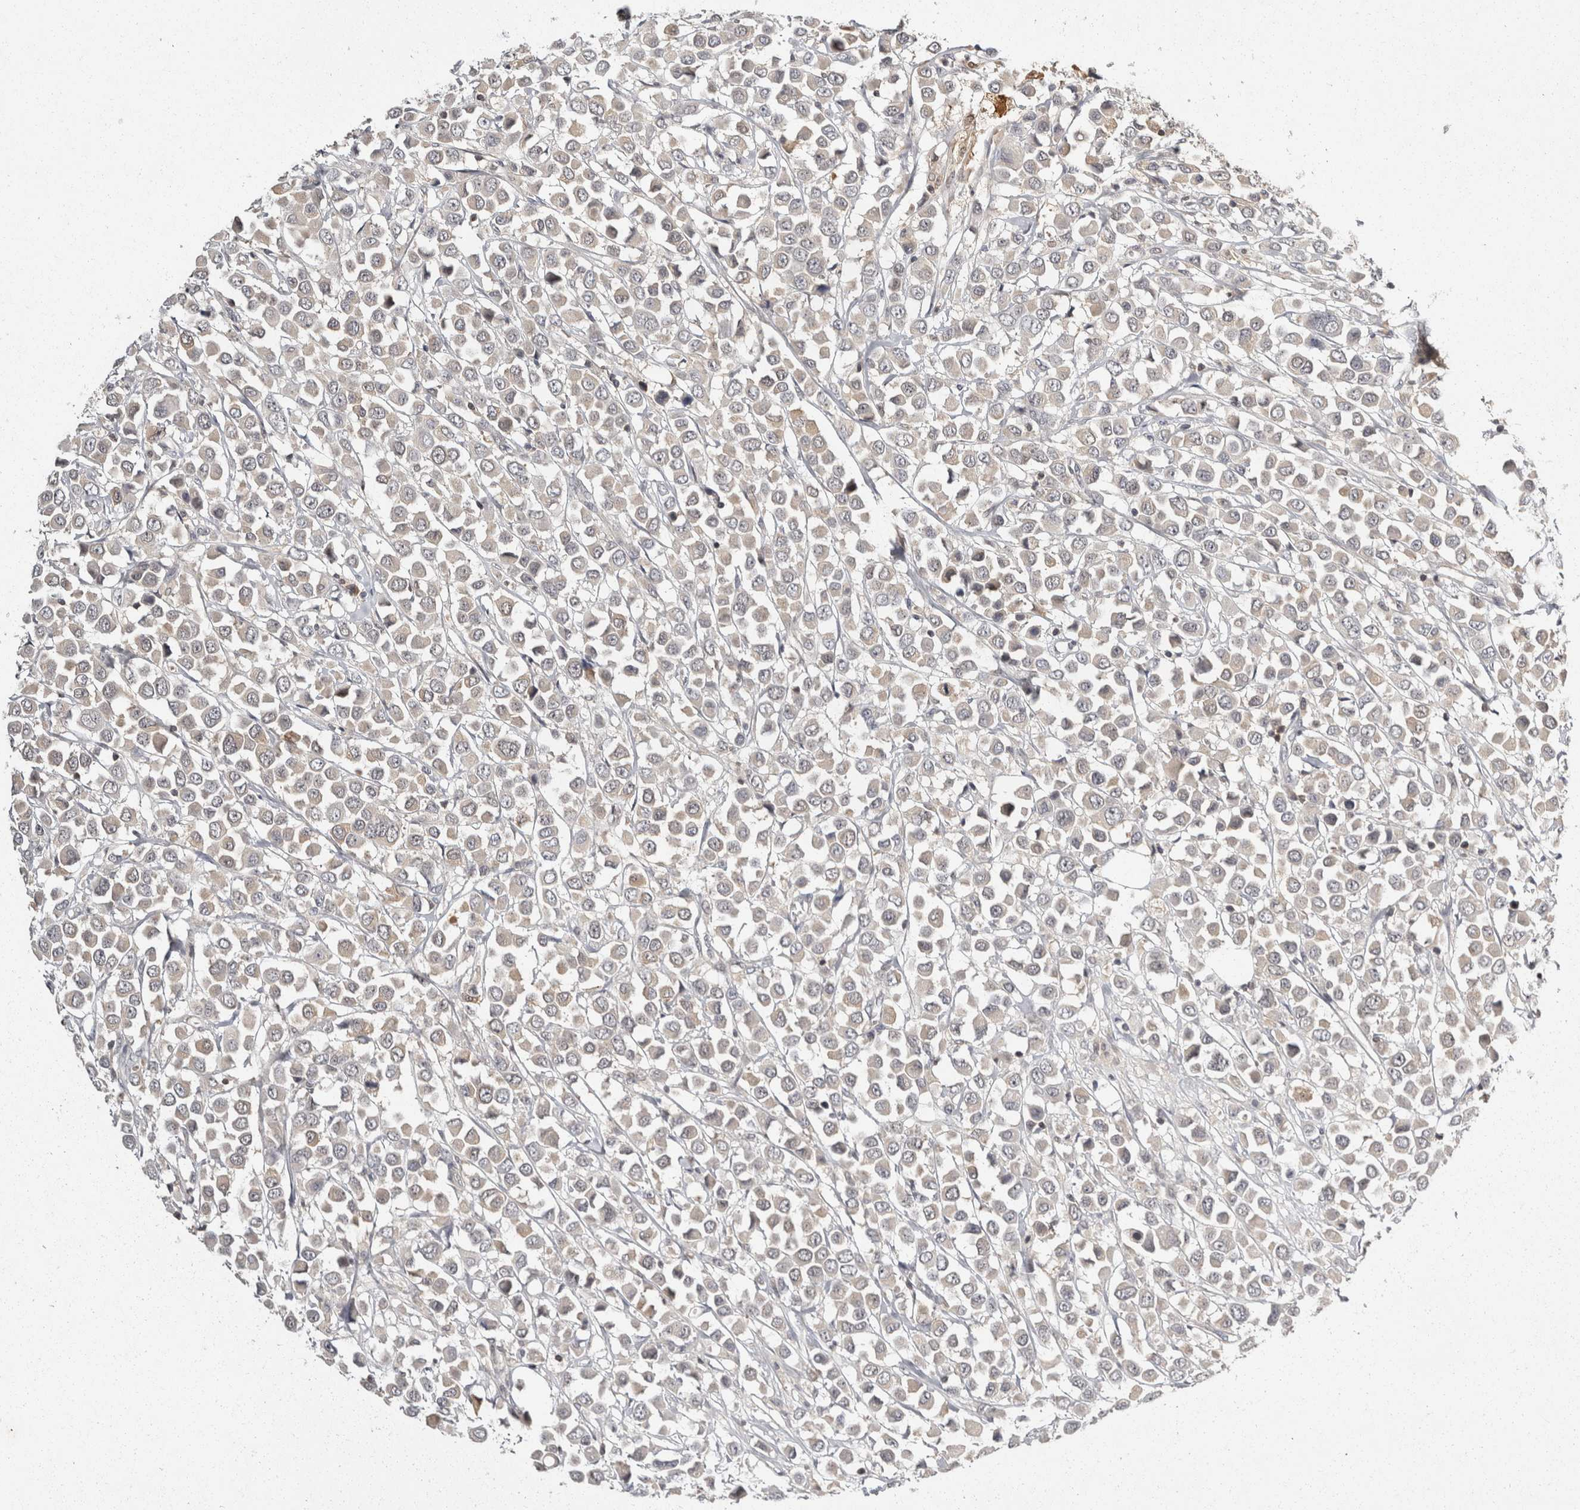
{"staining": {"intensity": "weak", "quantity": "<25%", "location": "cytoplasmic/membranous"}, "tissue": "breast cancer", "cell_type": "Tumor cells", "image_type": "cancer", "snomed": [{"axis": "morphology", "description": "Duct carcinoma"}, {"axis": "topography", "description": "Breast"}], "caption": "Photomicrograph shows no significant protein positivity in tumor cells of breast infiltrating ductal carcinoma. The staining is performed using DAB (3,3'-diaminobenzidine) brown chromogen with nuclei counter-stained in using hematoxylin.", "gene": "ACAT2", "patient": {"sex": "female", "age": 61}}